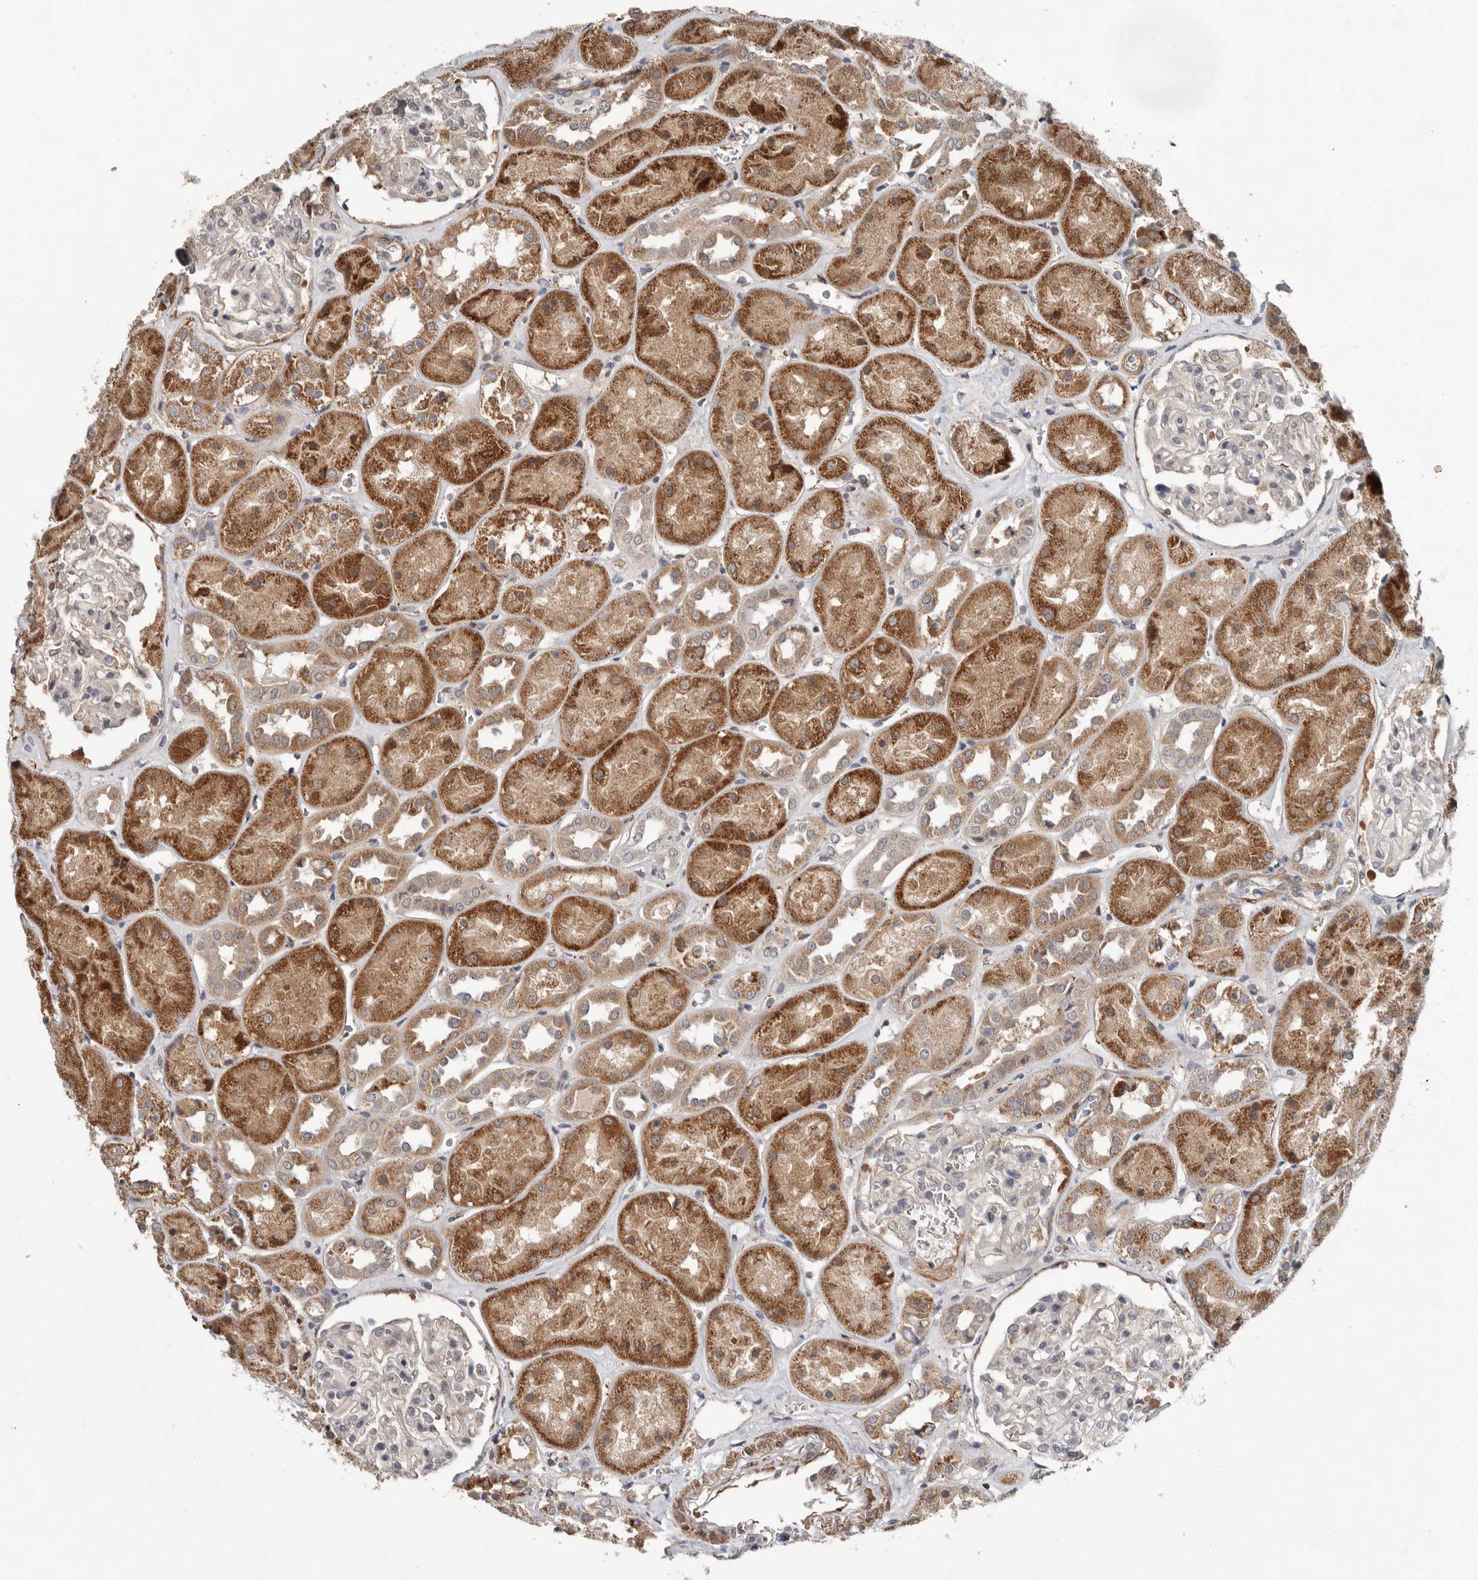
{"staining": {"intensity": "moderate", "quantity": "<25%", "location": "cytoplasmic/membranous"}, "tissue": "kidney", "cell_type": "Cells in glomeruli", "image_type": "normal", "snomed": [{"axis": "morphology", "description": "Normal tissue, NOS"}, {"axis": "topography", "description": "Kidney"}], "caption": "Protein expression analysis of benign kidney demonstrates moderate cytoplasmic/membranous expression in about <25% of cells in glomeruli.", "gene": "RANBP17", "patient": {"sex": "male", "age": 70}}